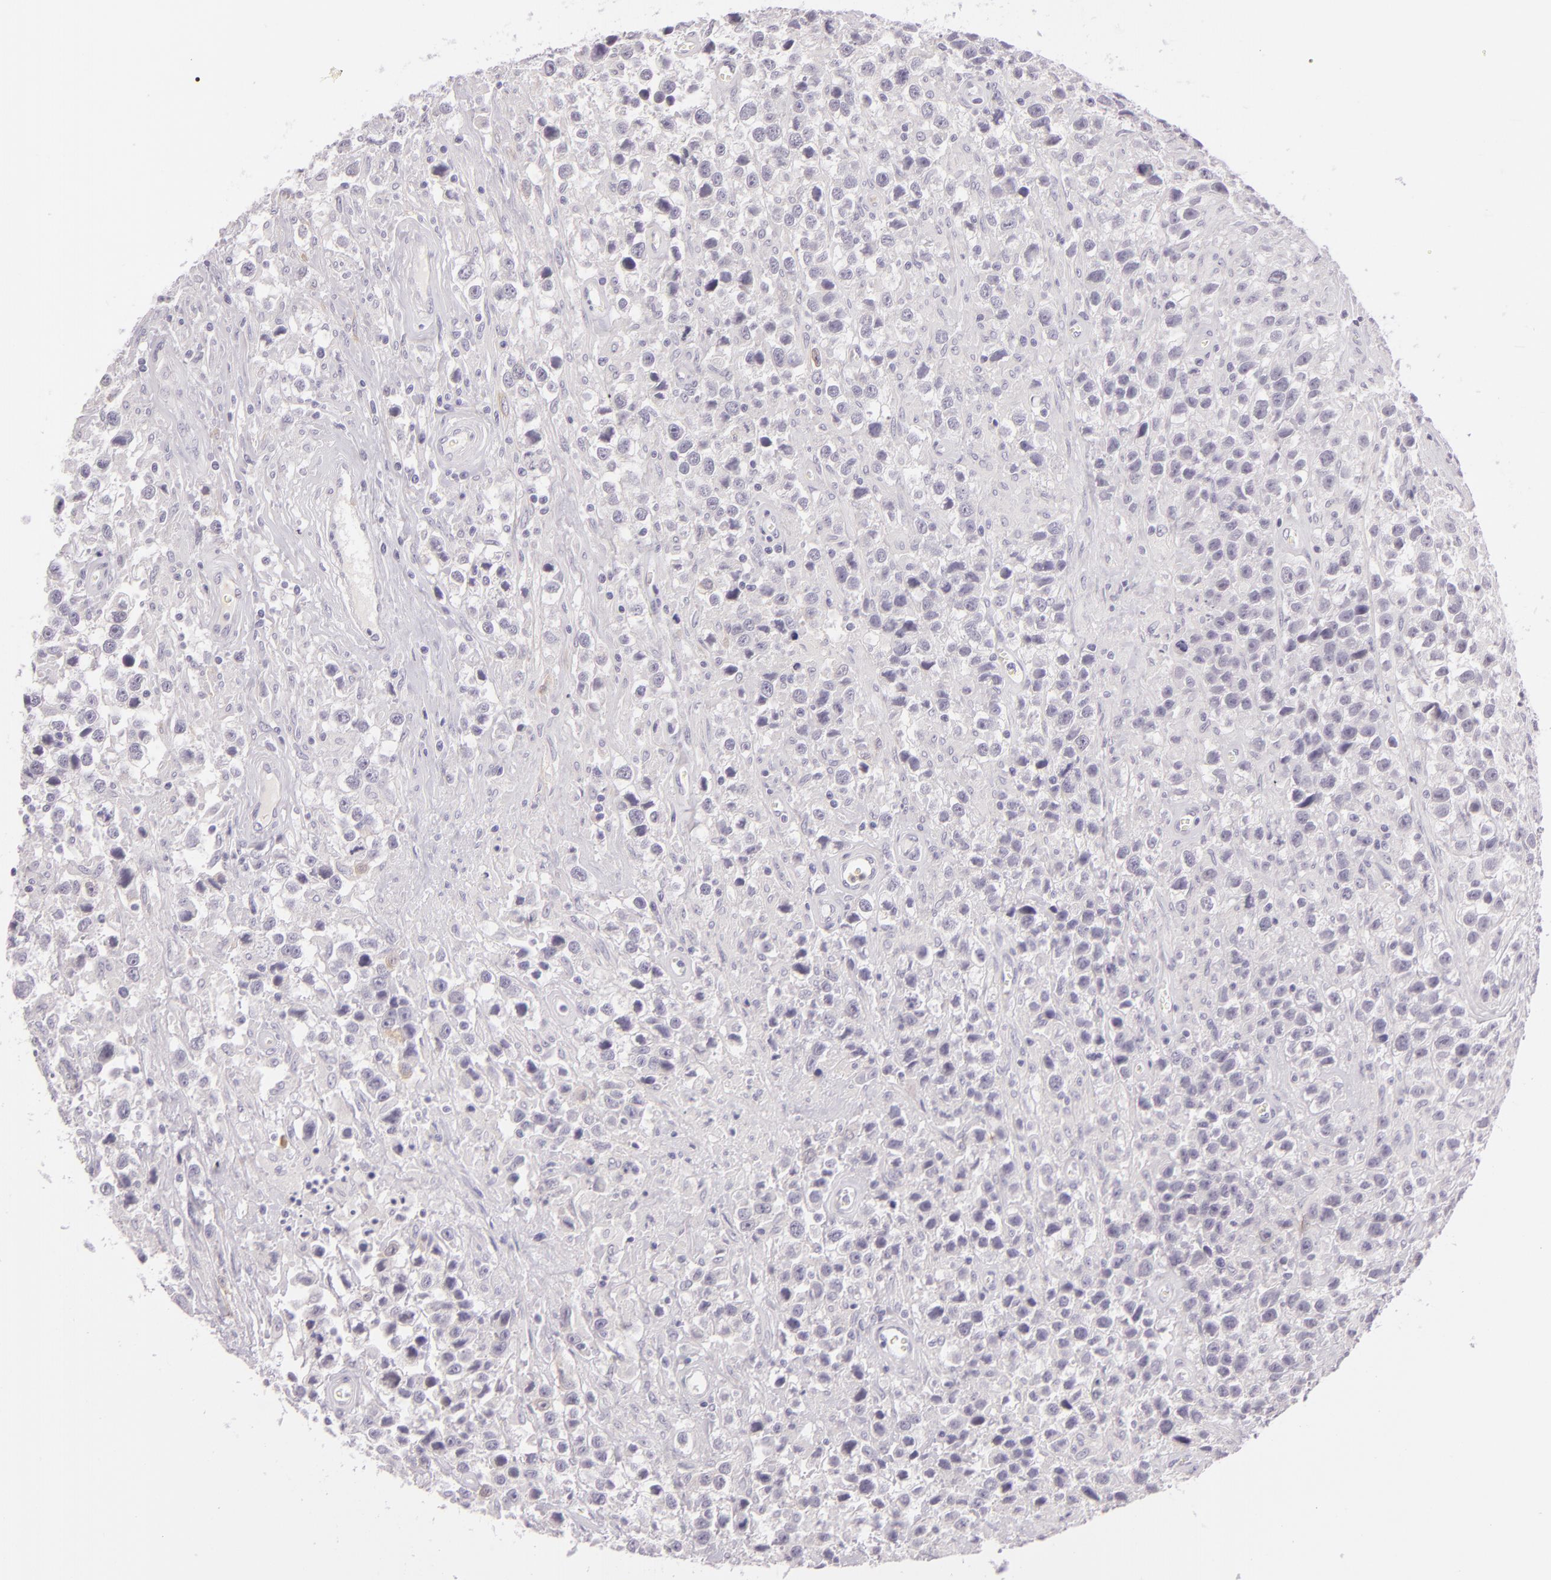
{"staining": {"intensity": "negative", "quantity": "none", "location": "none"}, "tissue": "testis cancer", "cell_type": "Tumor cells", "image_type": "cancer", "snomed": [{"axis": "morphology", "description": "Seminoma, NOS"}, {"axis": "topography", "description": "Testis"}], "caption": "An immunohistochemistry image of testis seminoma is shown. There is no staining in tumor cells of testis seminoma. (DAB immunohistochemistry visualized using brightfield microscopy, high magnification).", "gene": "CBS", "patient": {"sex": "male", "age": 43}}